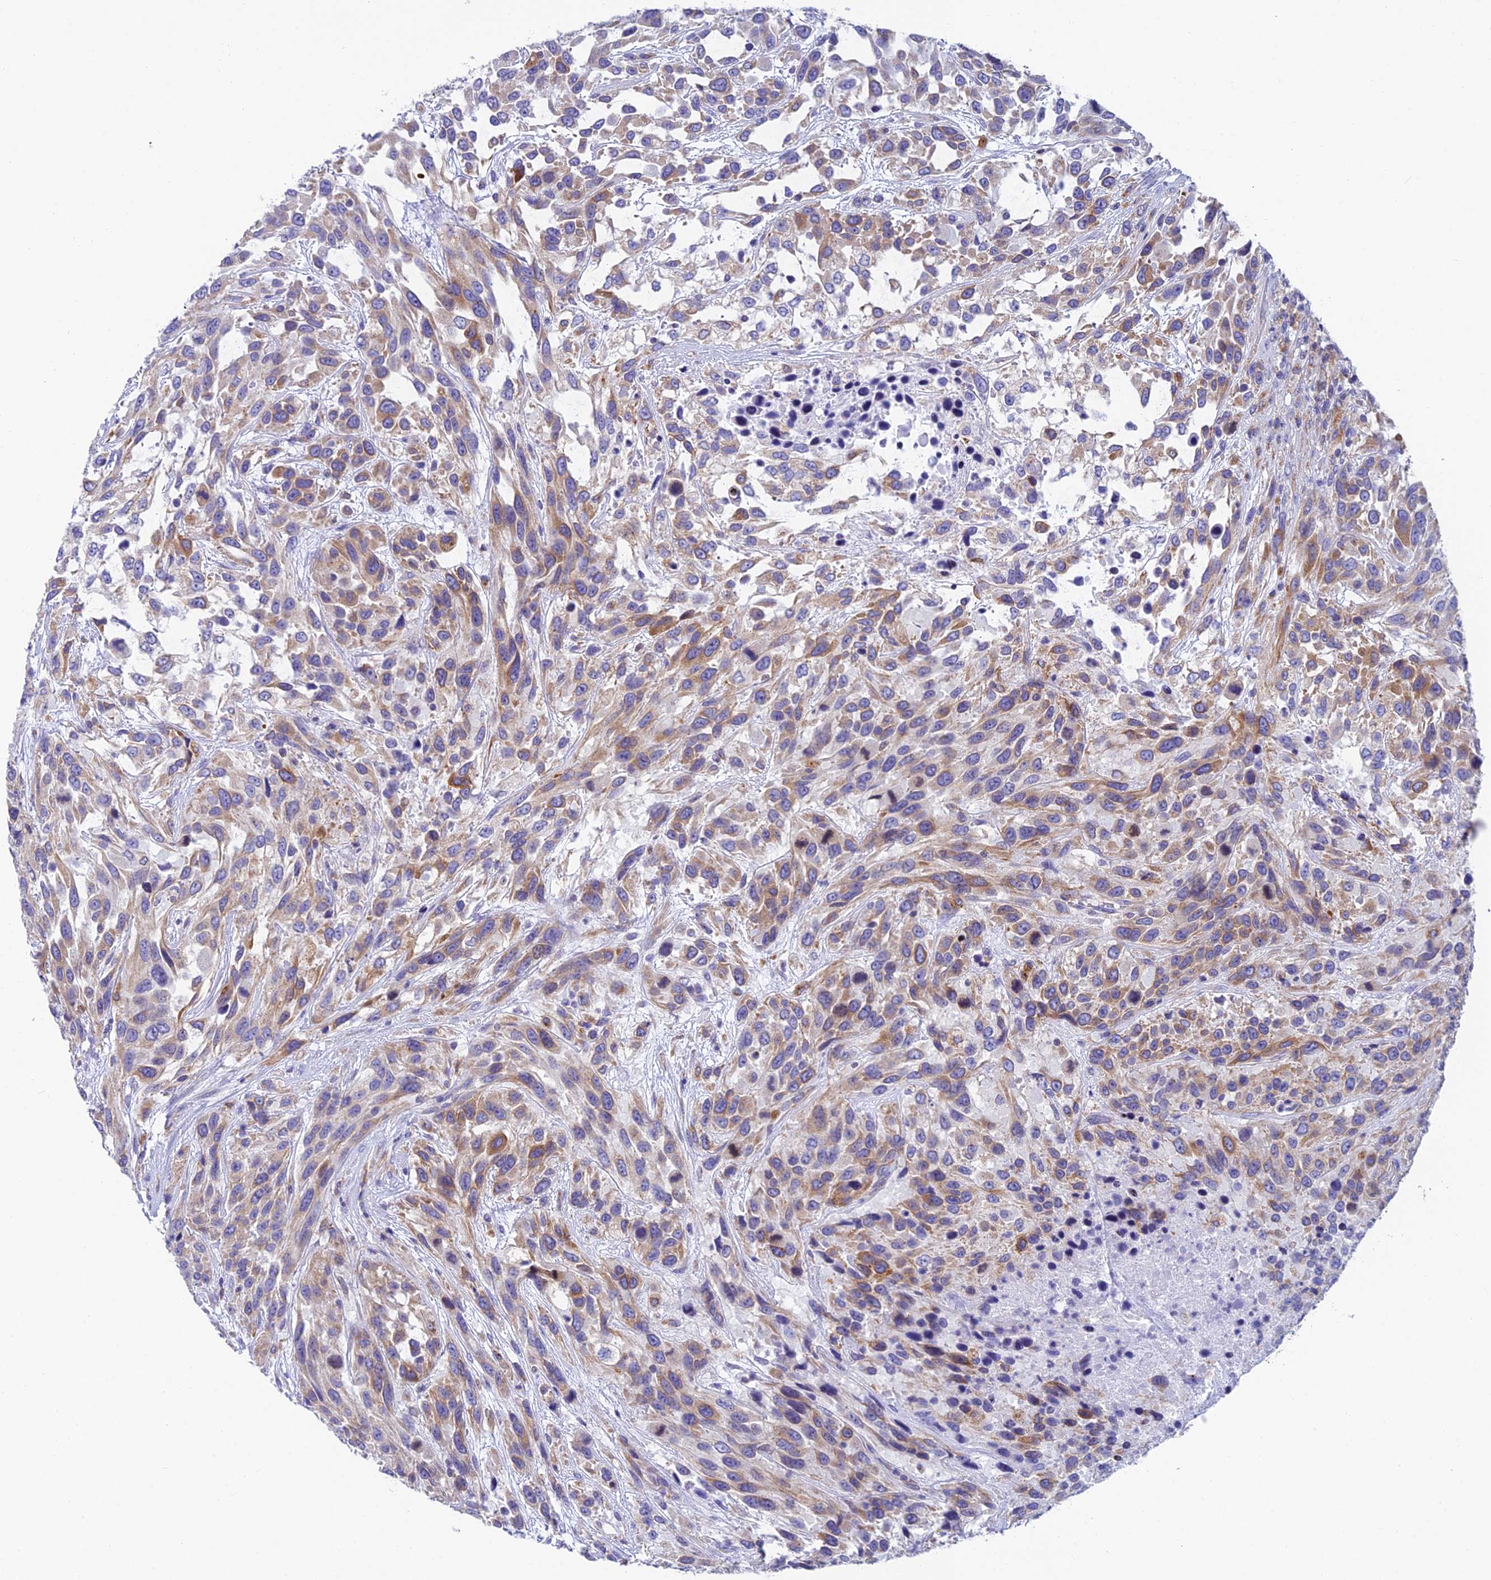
{"staining": {"intensity": "moderate", "quantity": ">75%", "location": "cytoplasmic/membranous"}, "tissue": "urothelial cancer", "cell_type": "Tumor cells", "image_type": "cancer", "snomed": [{"axis": "morphology", "description": "Urothelial carcinoma, High grade"}, {"axis": "topography", "description": "Urinary bladder"}], "caption": "Urothelial cancer stained with immunohistochemistry (IHC) reveals moderate cytoplasmic/membranous expression in approximately >75% of tumor cells.", "gene": "REEP4", "patient": {"sex": "female", "age": 70}}